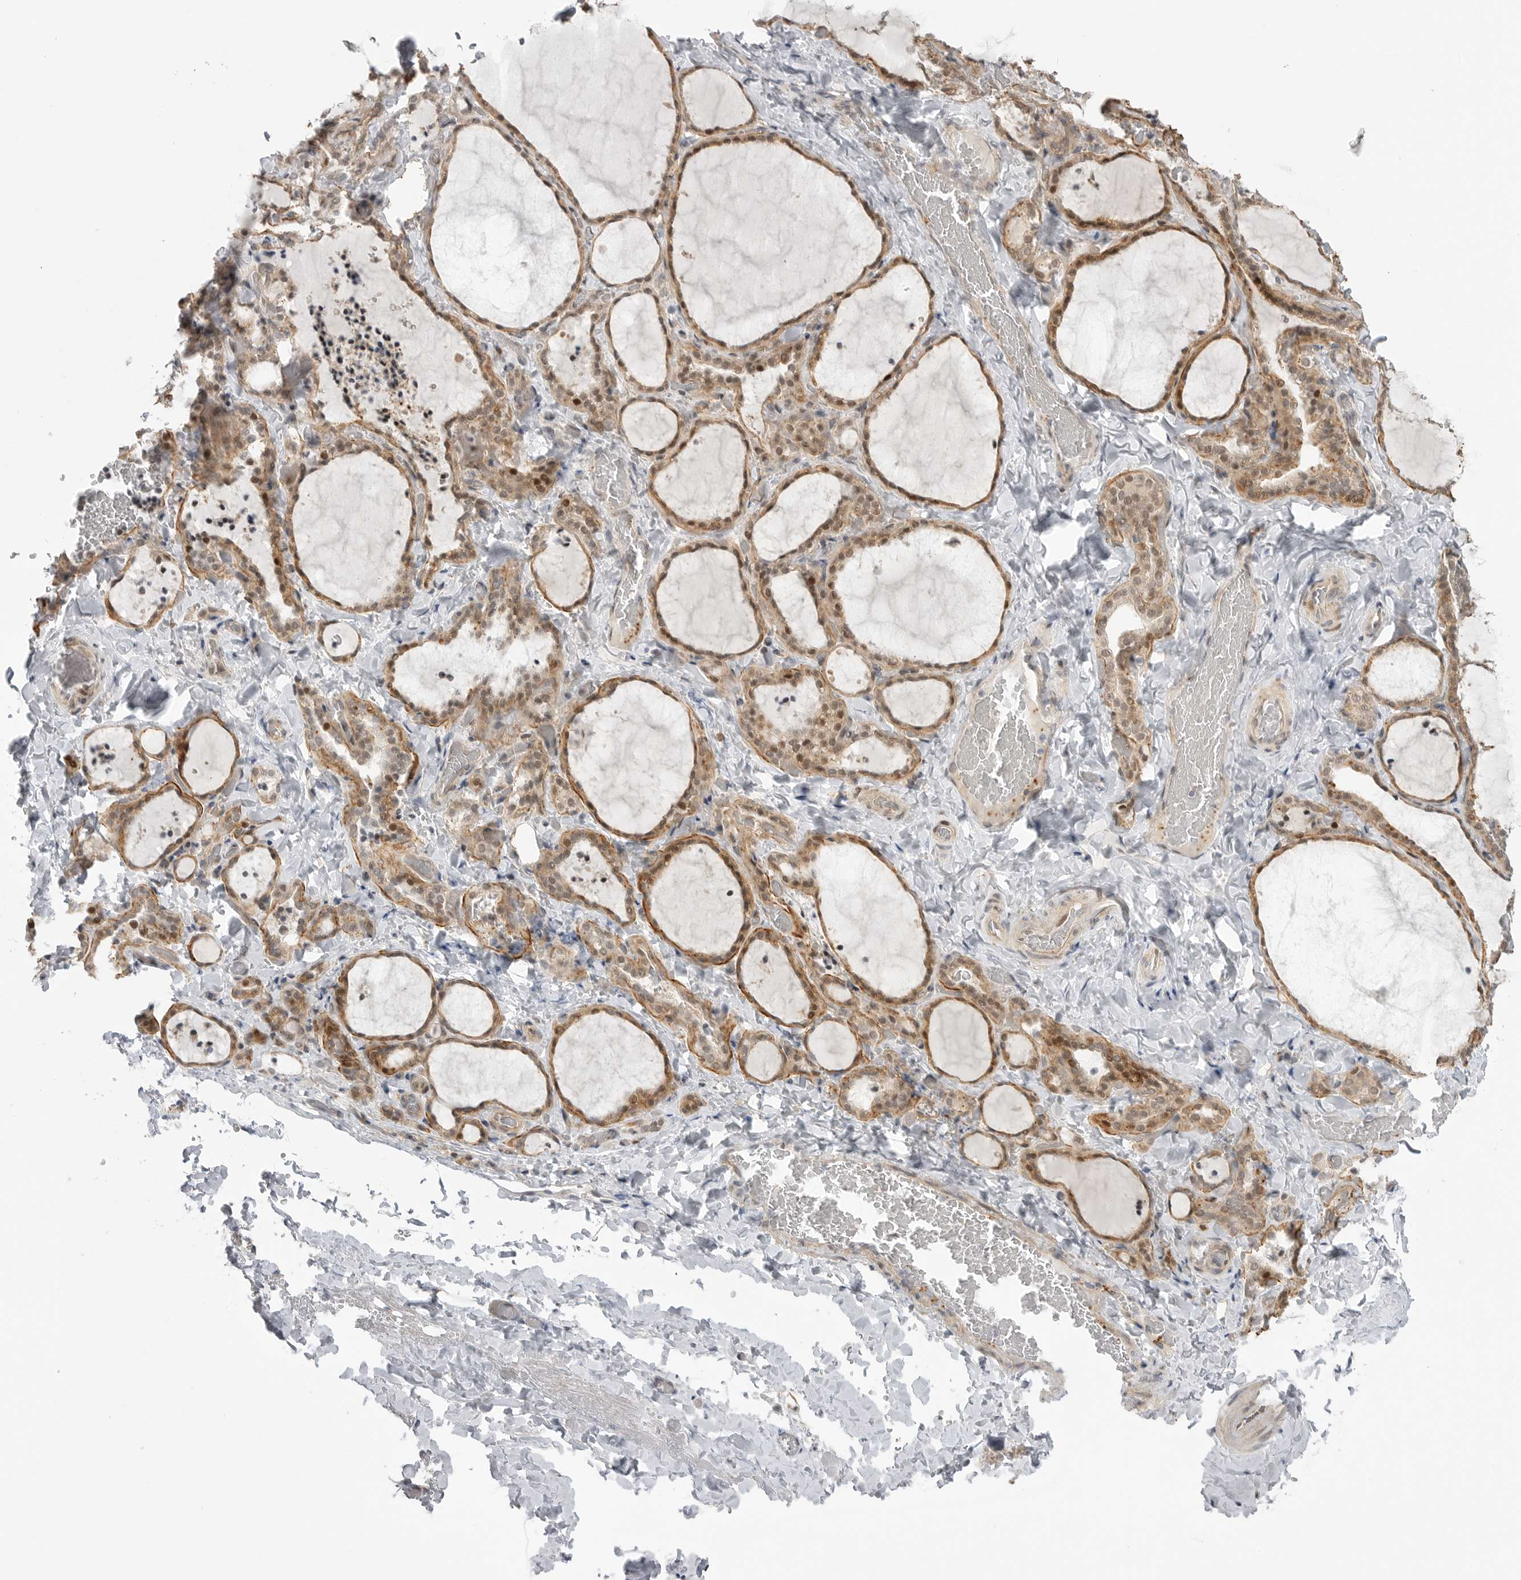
{"staining": {"intensity": "moderate", "quantity": ">75%", "location": "cytoplasmic/membranous,nuclear"}, "tissue": "thyroid gland", "cell_type": "Glandular cells", "image_type": "normal", "snomed": [{"axis": "morphology", "description": "Normal tissue, NOS"}, {"axis": "topography", "description": "Thyroid gland"}], "caption": "Human thyroid gland stained with a brown dye displays moderate cytoplasmic/membranous,nuclear positive positivity in approximately >75% of glandular cells.", "gene": "GGT6", "patient": {"sex": "female", "age": 22}}